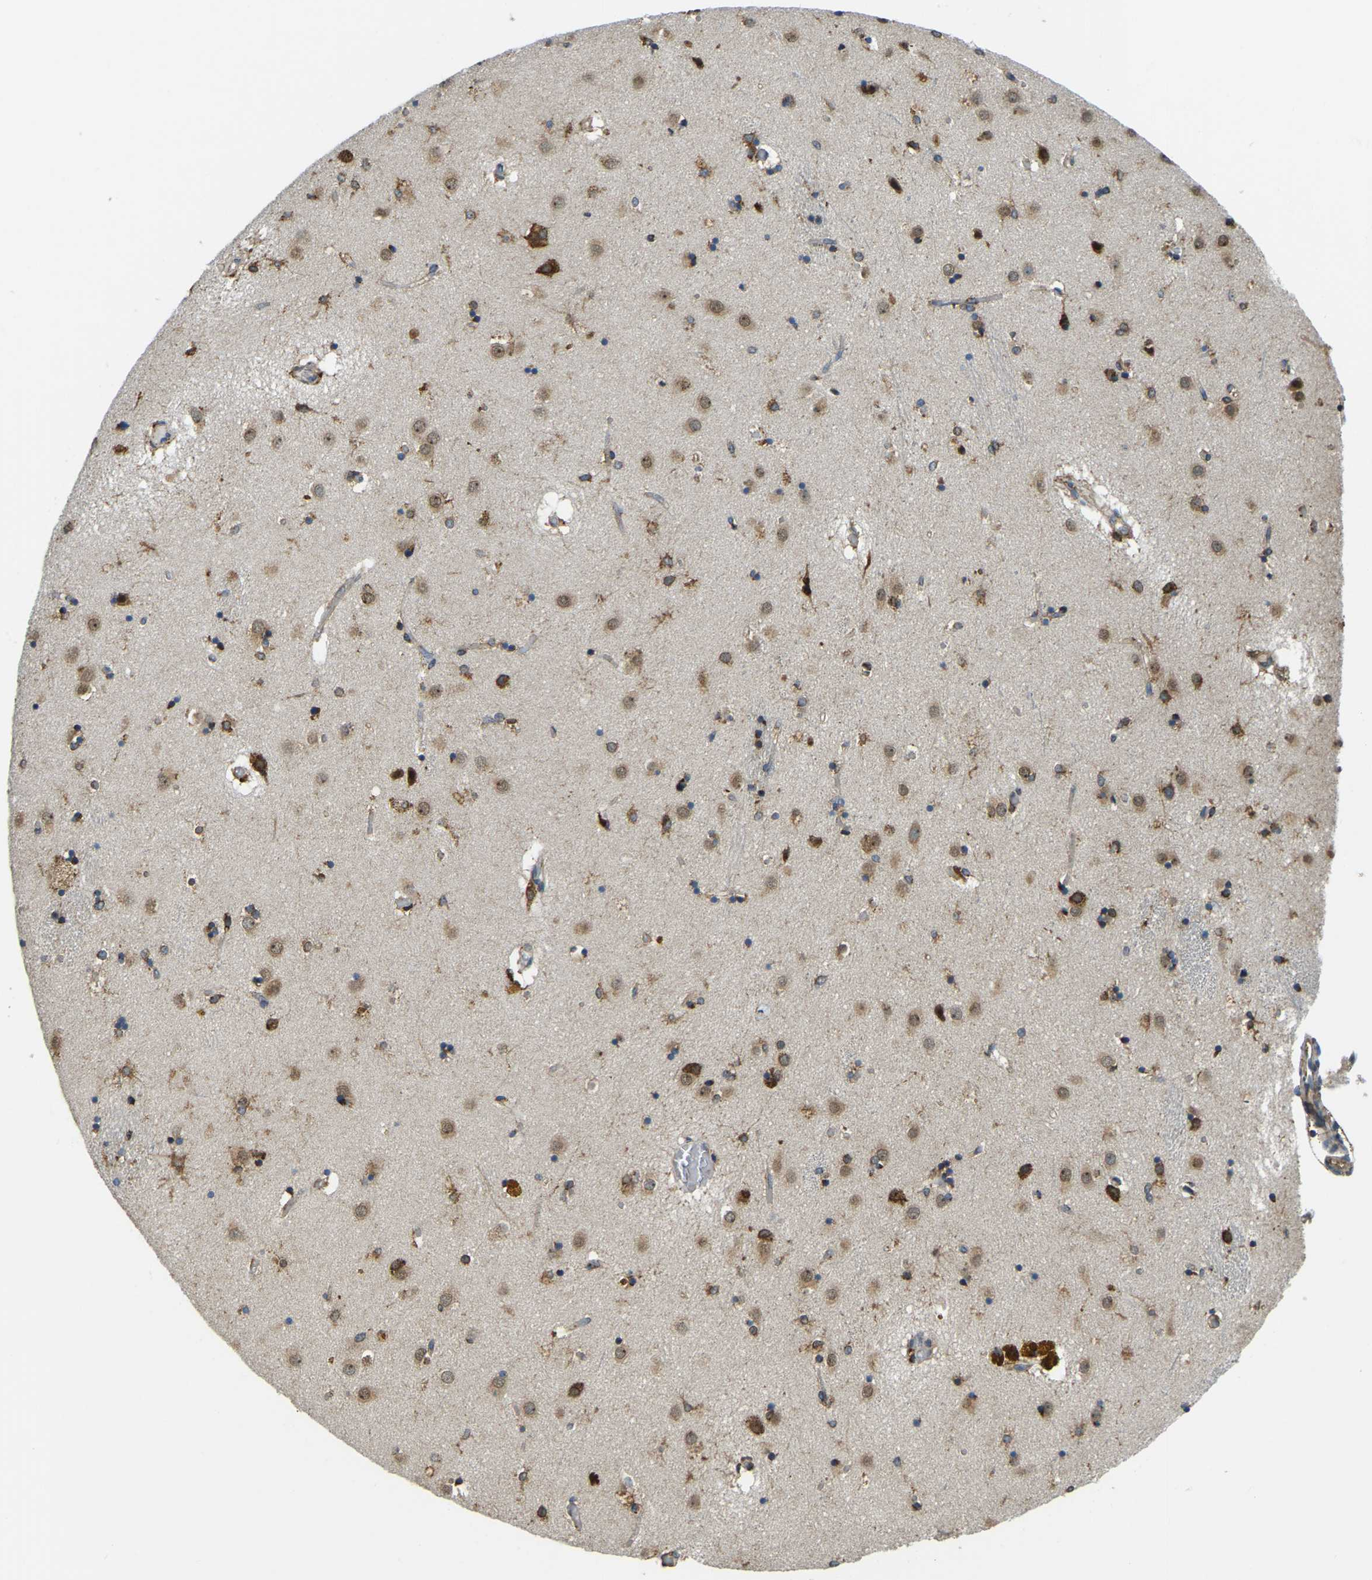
{"staining": {"intensity": "moderate", "quantity": "25%-75%", "location": "cytoplasmic/membranous"}, "tissue": "caudate", "cell_type": "Glial cells", "image_type": "normal", "snomed": [{"axis": "morphology", "description": "Normal tissue, NOS"}, {"axis": "topography", "description": "Lateral ventricle wall"}], "caption": "An IHC image of normal tissue is shown. Protein staining in brown highlights moderate cytoplasmic/membranous positivity in caudate within glial cells. Using DAB (brown) and hematoxylin (blue) stains, captured at high magnification using brightfield microscopy.", "gene": "RNF115", "patient": {"sex": "male", "age": 70}}